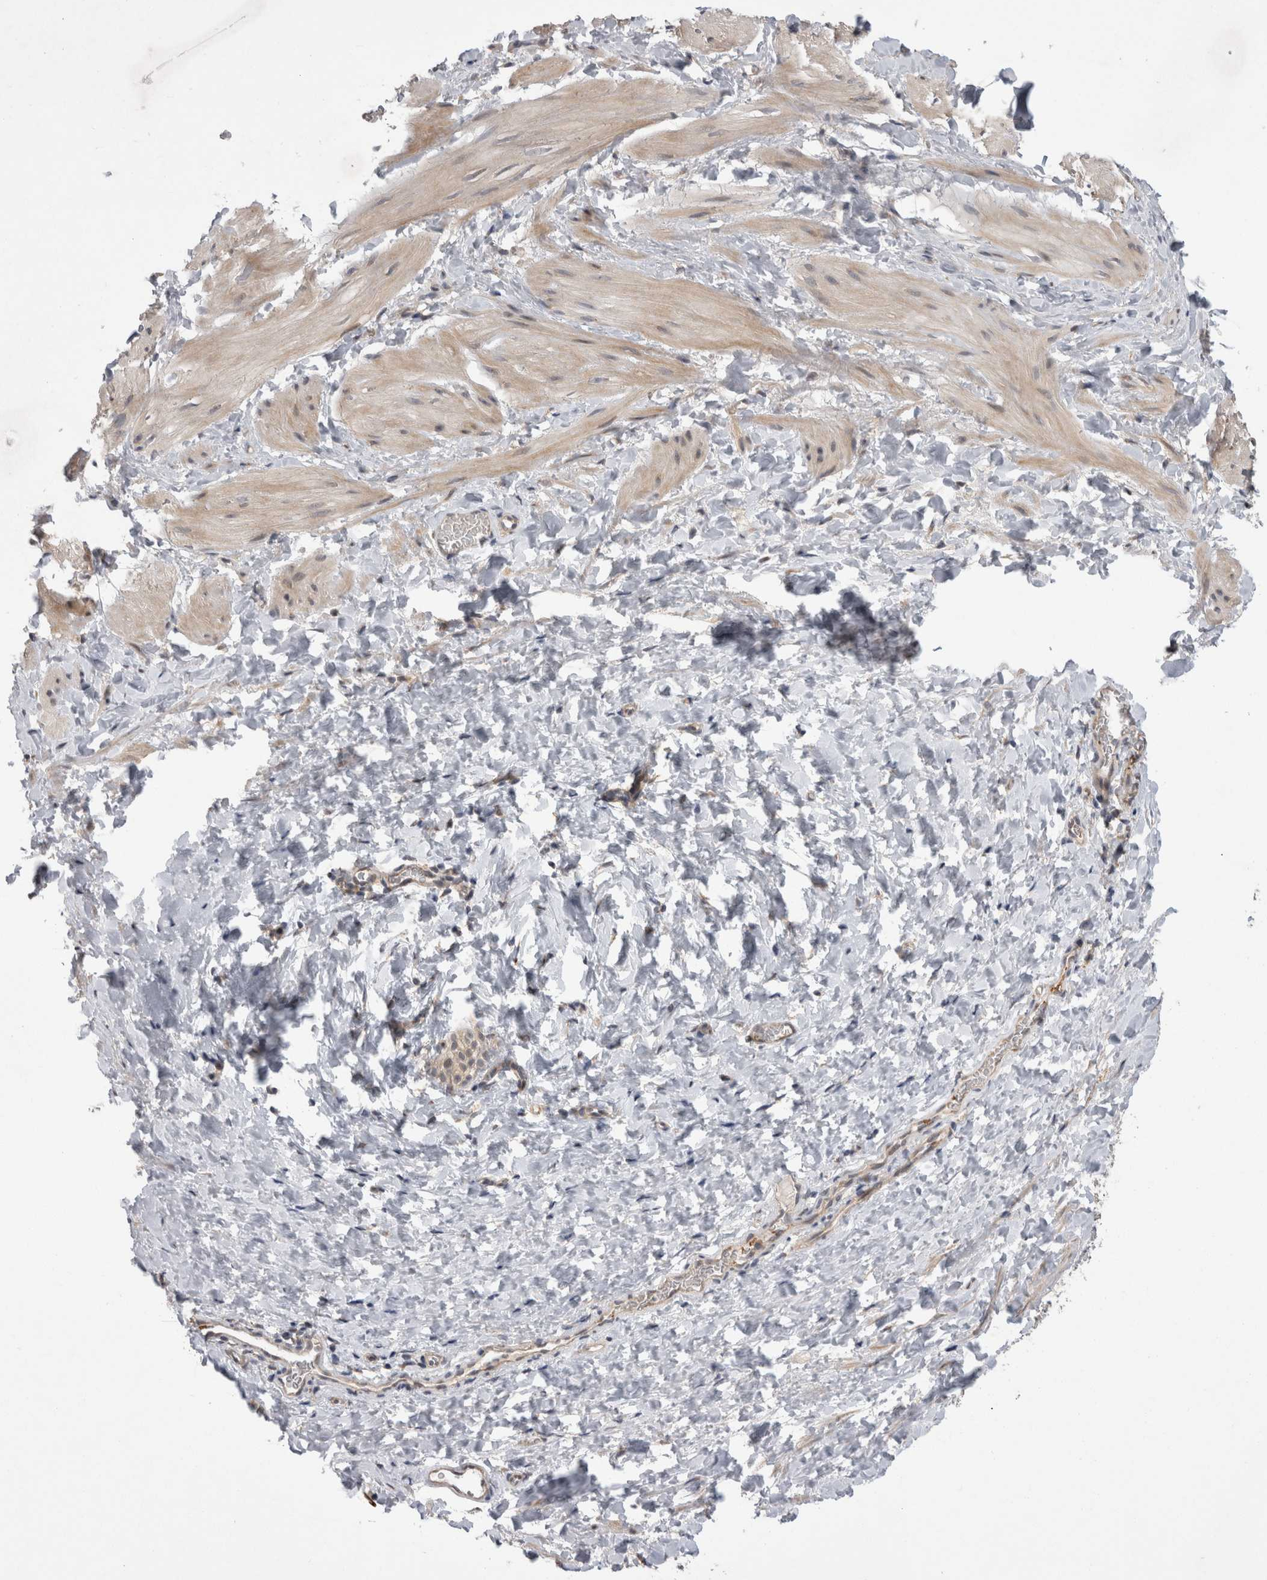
{"staining": {"intensity": "weak", "quantity": "25%-75%", "location": "cytoplasmic/membranous"}, "tissue": "smooth muscle", "cell_type": "Smooth muscle cells", "image_type": "normal", "snomed": [{"axis": "morphology", "description": "Normal tissue, NOS"}, {"axis": "topography", "description": "Smooth muscle"}], "caption": "Protein analysis of benign smooth muscle exhibits weak cytoplasmic/membranous positivity in about 25%-75% of smooth muscle cells.", "gene": "ARHGAP29", "patient": {"sex": "male", "age": 16}}